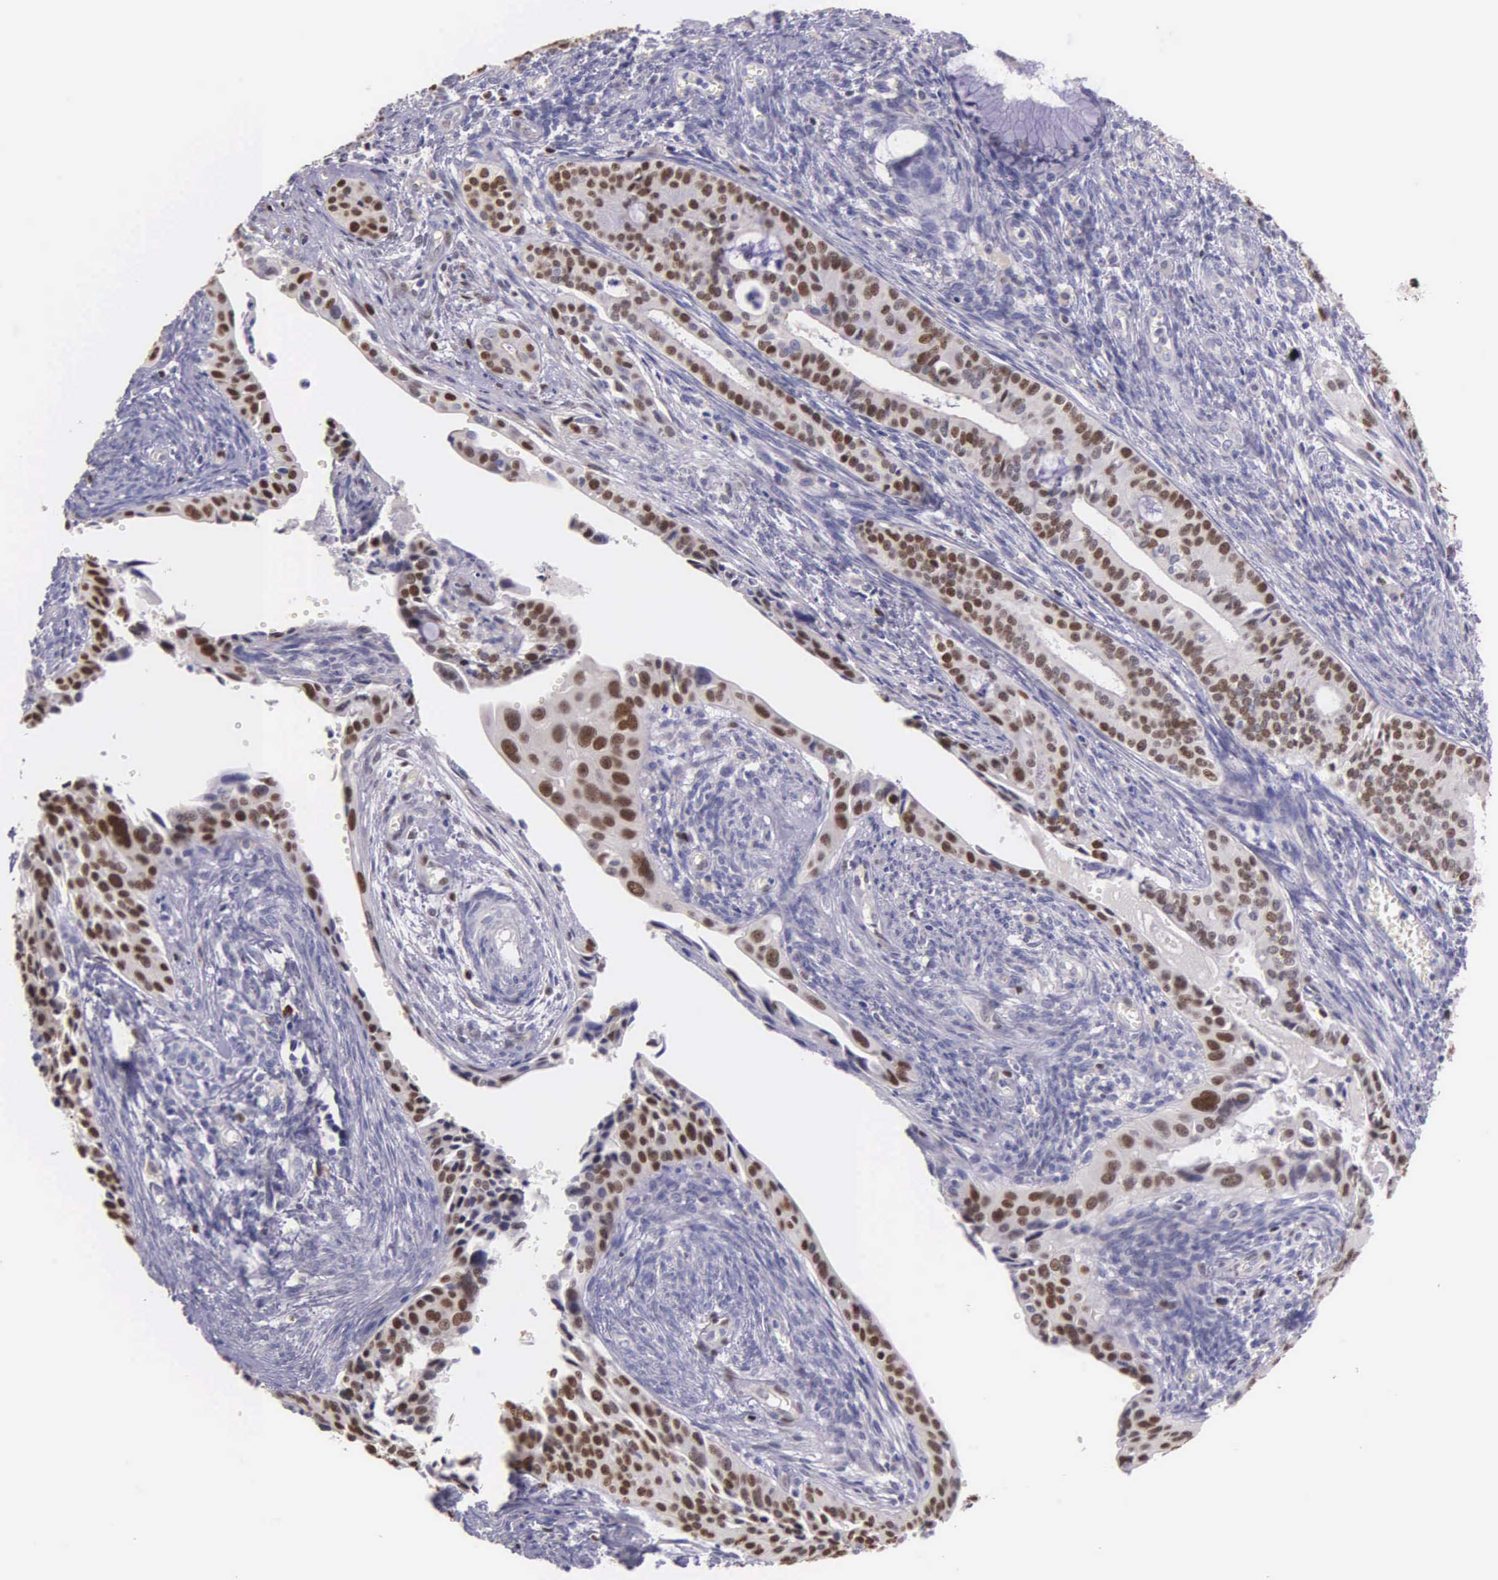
{"staining": {"intensity": "moderate", "quantity": ">75%", "location": "nuclear"}, "tissue": "cervical cancer", "cell_type": "Tumor cells", "image_type": "cancer", "snomed": [{"axis": "morphology", "description": "Squamous cell carcinoma, NOS"}, {"axis": "topography", "description": "Cervix"}], "caption": "Cervical cancer stained with immunohistochemistry reveals moderate nuclear expression in approximately >75% of tumor cells.", "gene": "MCM5", "patient": {"sex": "female", "age": 34}}